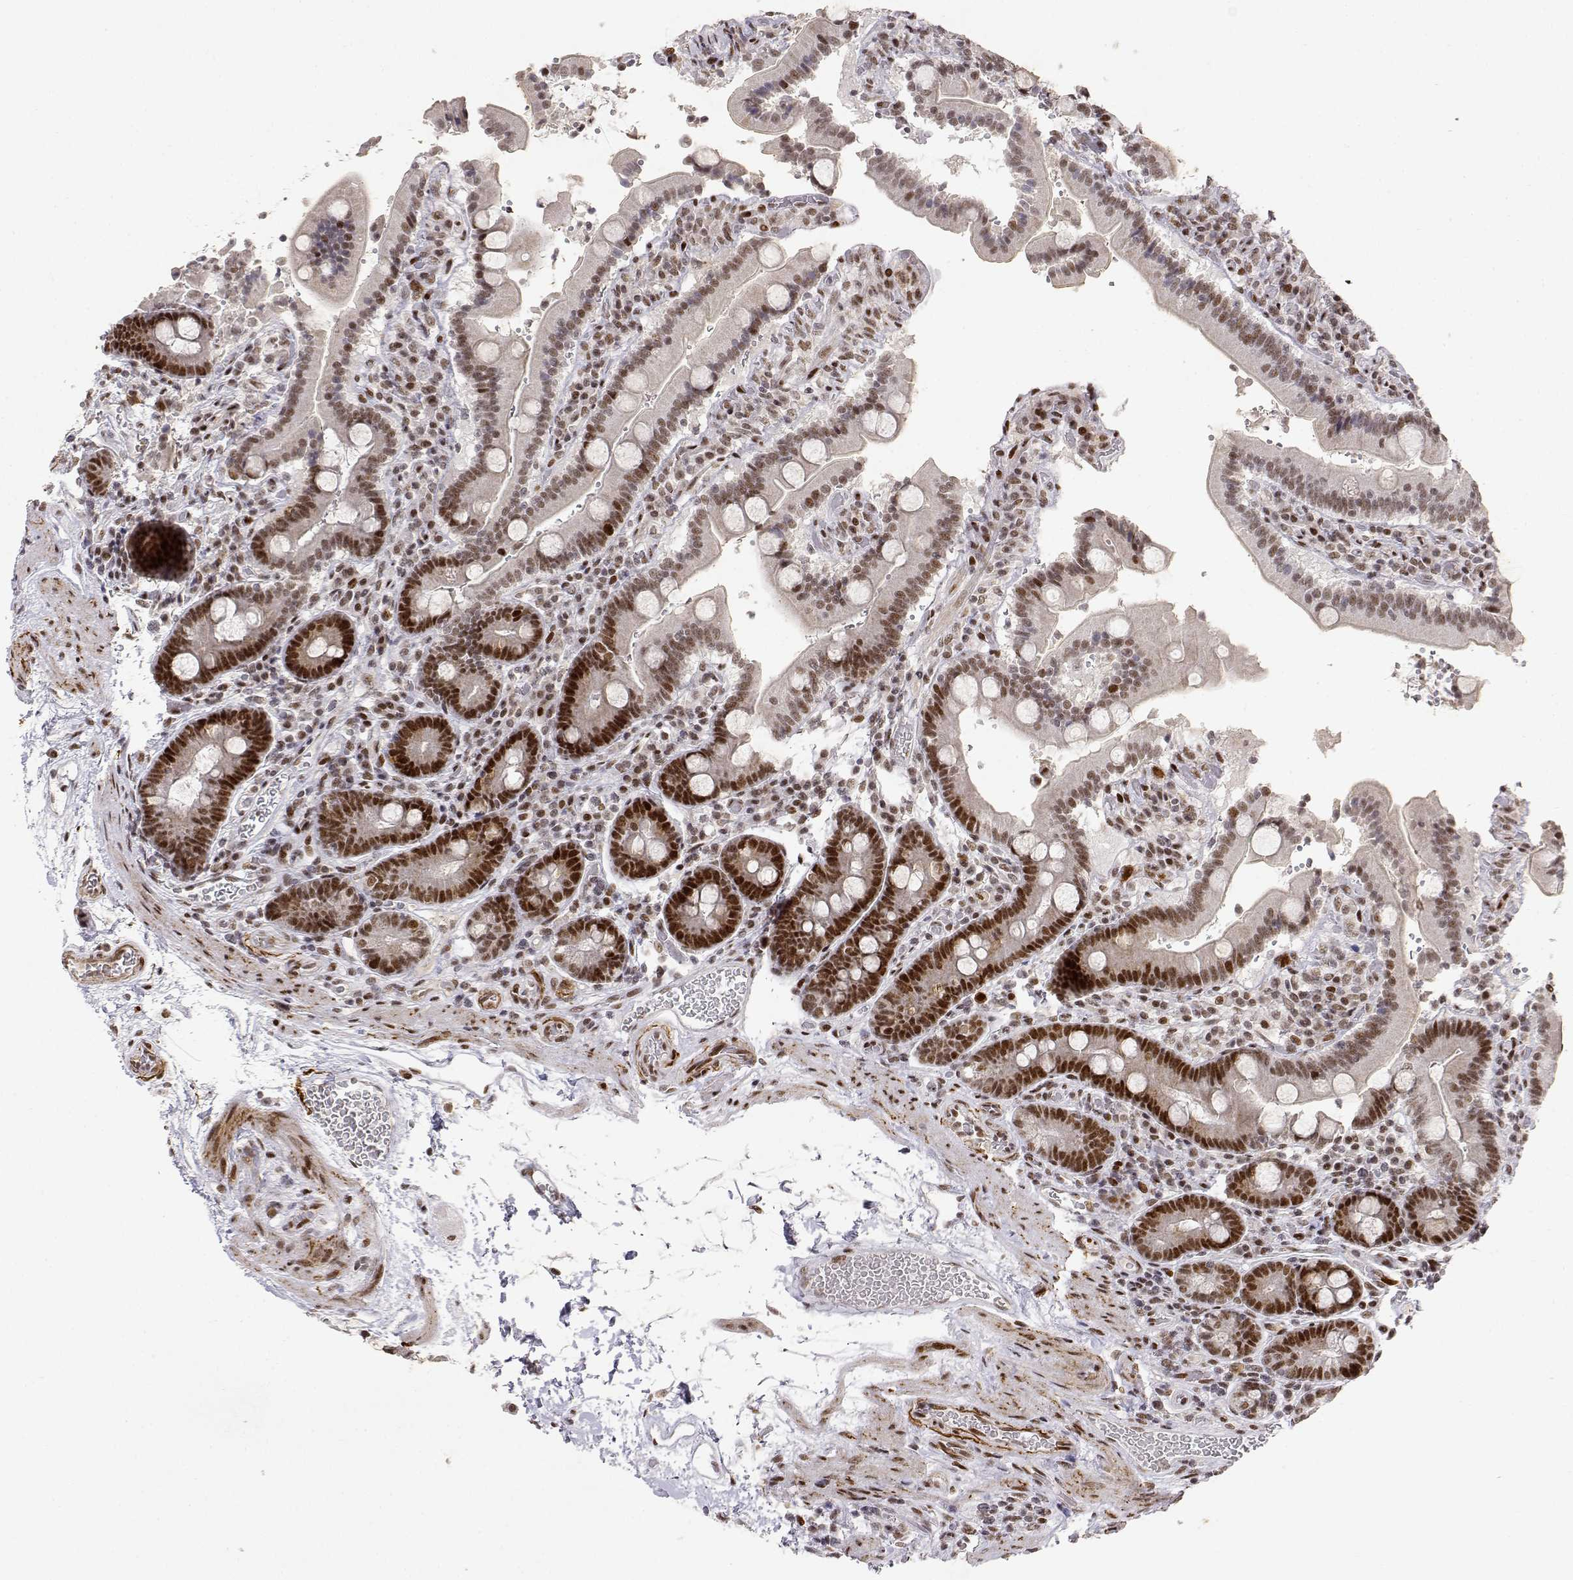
{"staining": {"intensity": "strong", "quantity": "<25%", "location": "nuclear"}, "tissue": "duodenum", "cell_type": "Glandular cells", "image_type": "normal", "snomed": [{"axis": "morphology", "description": "Normal tissue, NOS"}, {"axis": "topography", "description": "Duodenum"}], "caption": "Duodenum stained for a protein (brown) displays strong nuclear positive staining in approximately <25% of glandular cells.", "gene": "RSF1", "patient": {"sex": "female", "age": 62}}